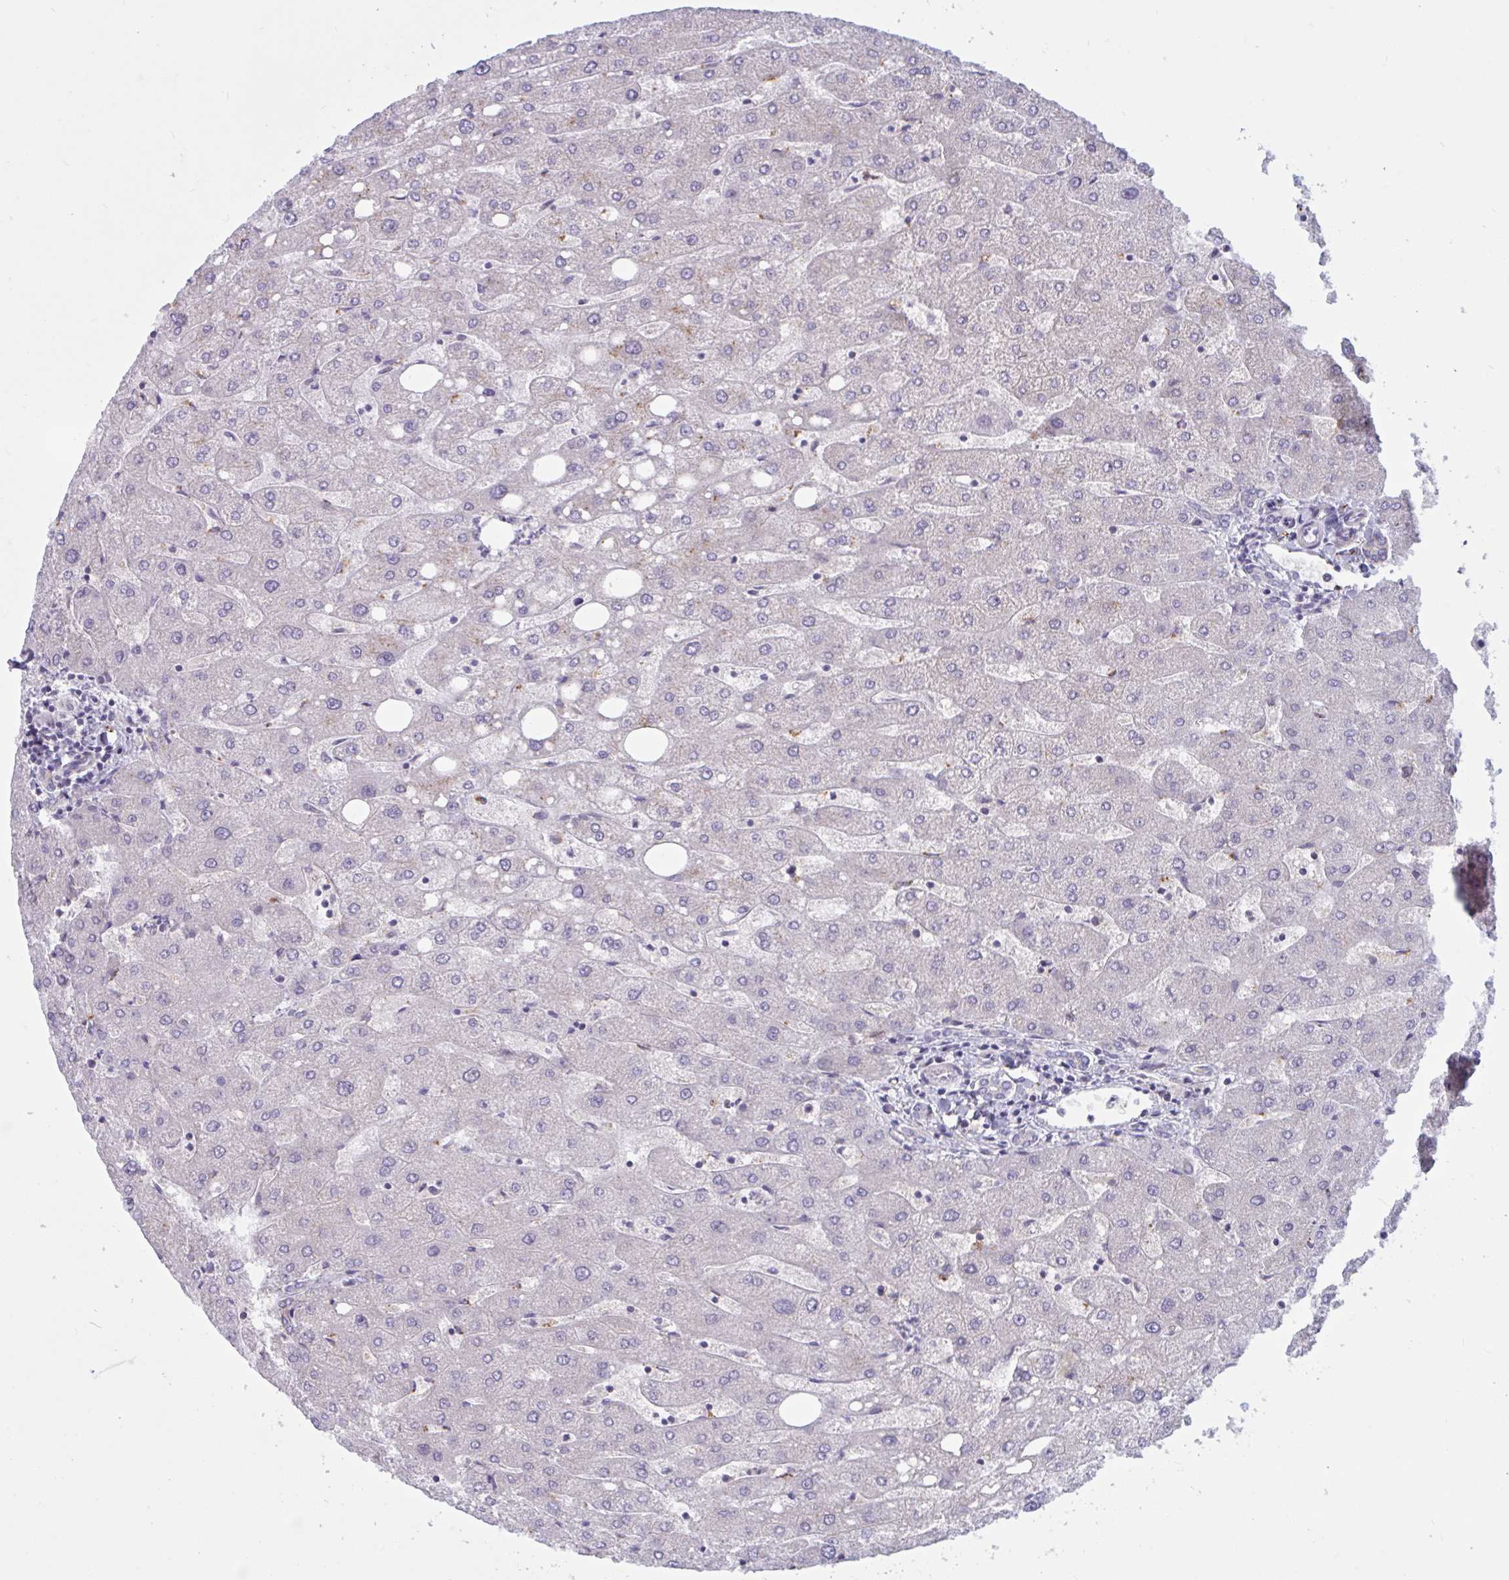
{"staining": {"intensity": "negative", "quantity": "none", "location": "none"}, "tissue": "liver", "cell_type": "Cholangiocytes", "image_type": "normal", "snomed": [{"axis": "morphology", "description": "Normal tissue, NOS"}, {"axis": "topography", "description": "Liver"}], "caption": "Liver stained for a protein using immunohistochemistry exhibits no expression cholangiocytes.", "gene": "ATG9A", "patient": {"sex": "male", "age": 67}}